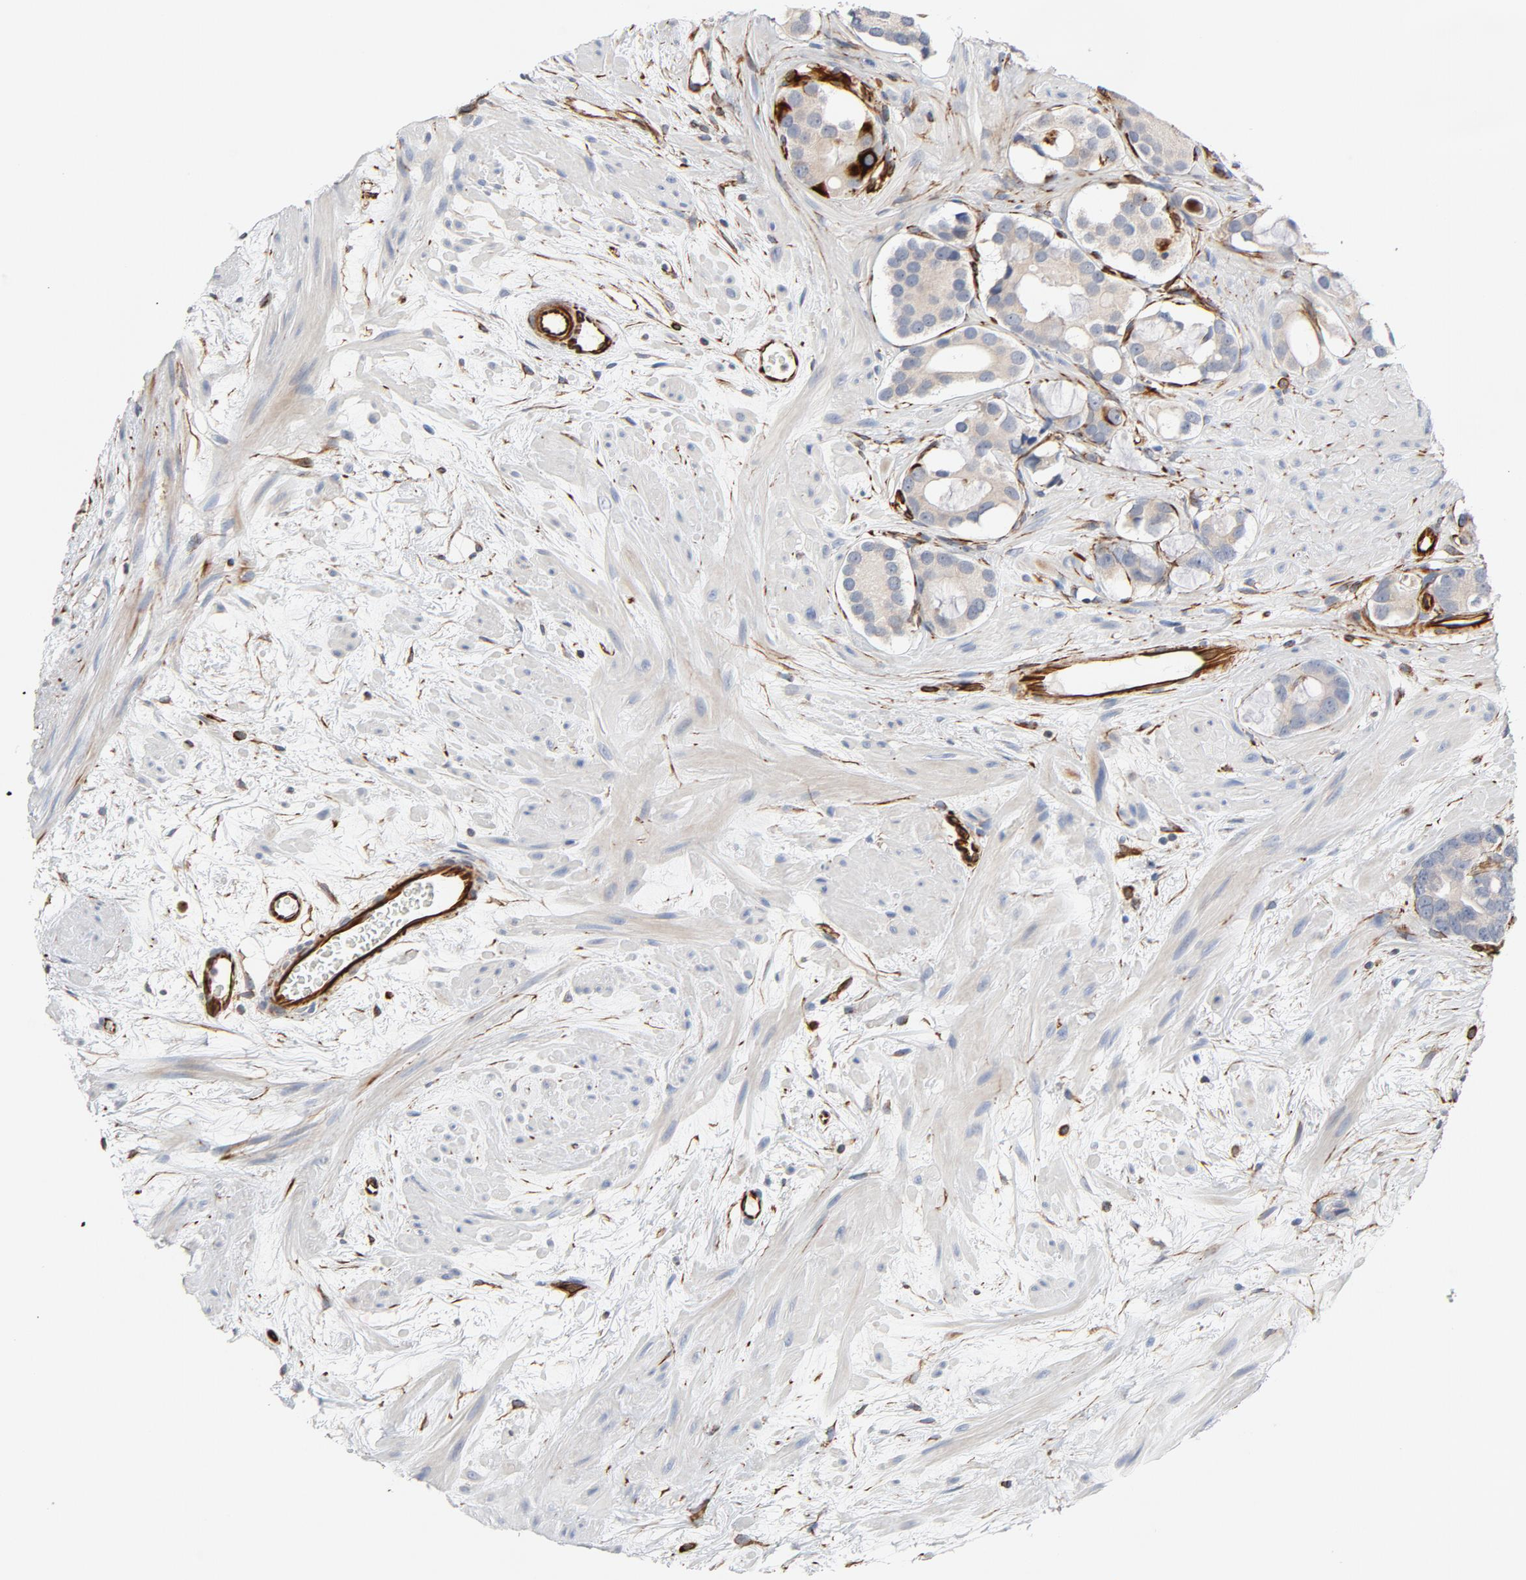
{"staining": {"intensity": "moderate", "quantity": ">75%", "location": "cytoplasmic/membranous"}, "tissue": "prostate cancer", "cell_type": "Tumor cells", "image_type": "cancer", "snomed": [{"axis": "morphology", "description": "Adenocarcinoma, Low grade"}, {"axis": "topography", "description": "Prostate"}], "caption": "This image reveals immunohistochemistry staining of low-grade adenocarcinoma (prostate), with medium moderate cytoplasmic/membranous staining in approximately >75% of tumor cells.", "gene": "FAM118A", "patient": {"sex": "male", "age": 57}}